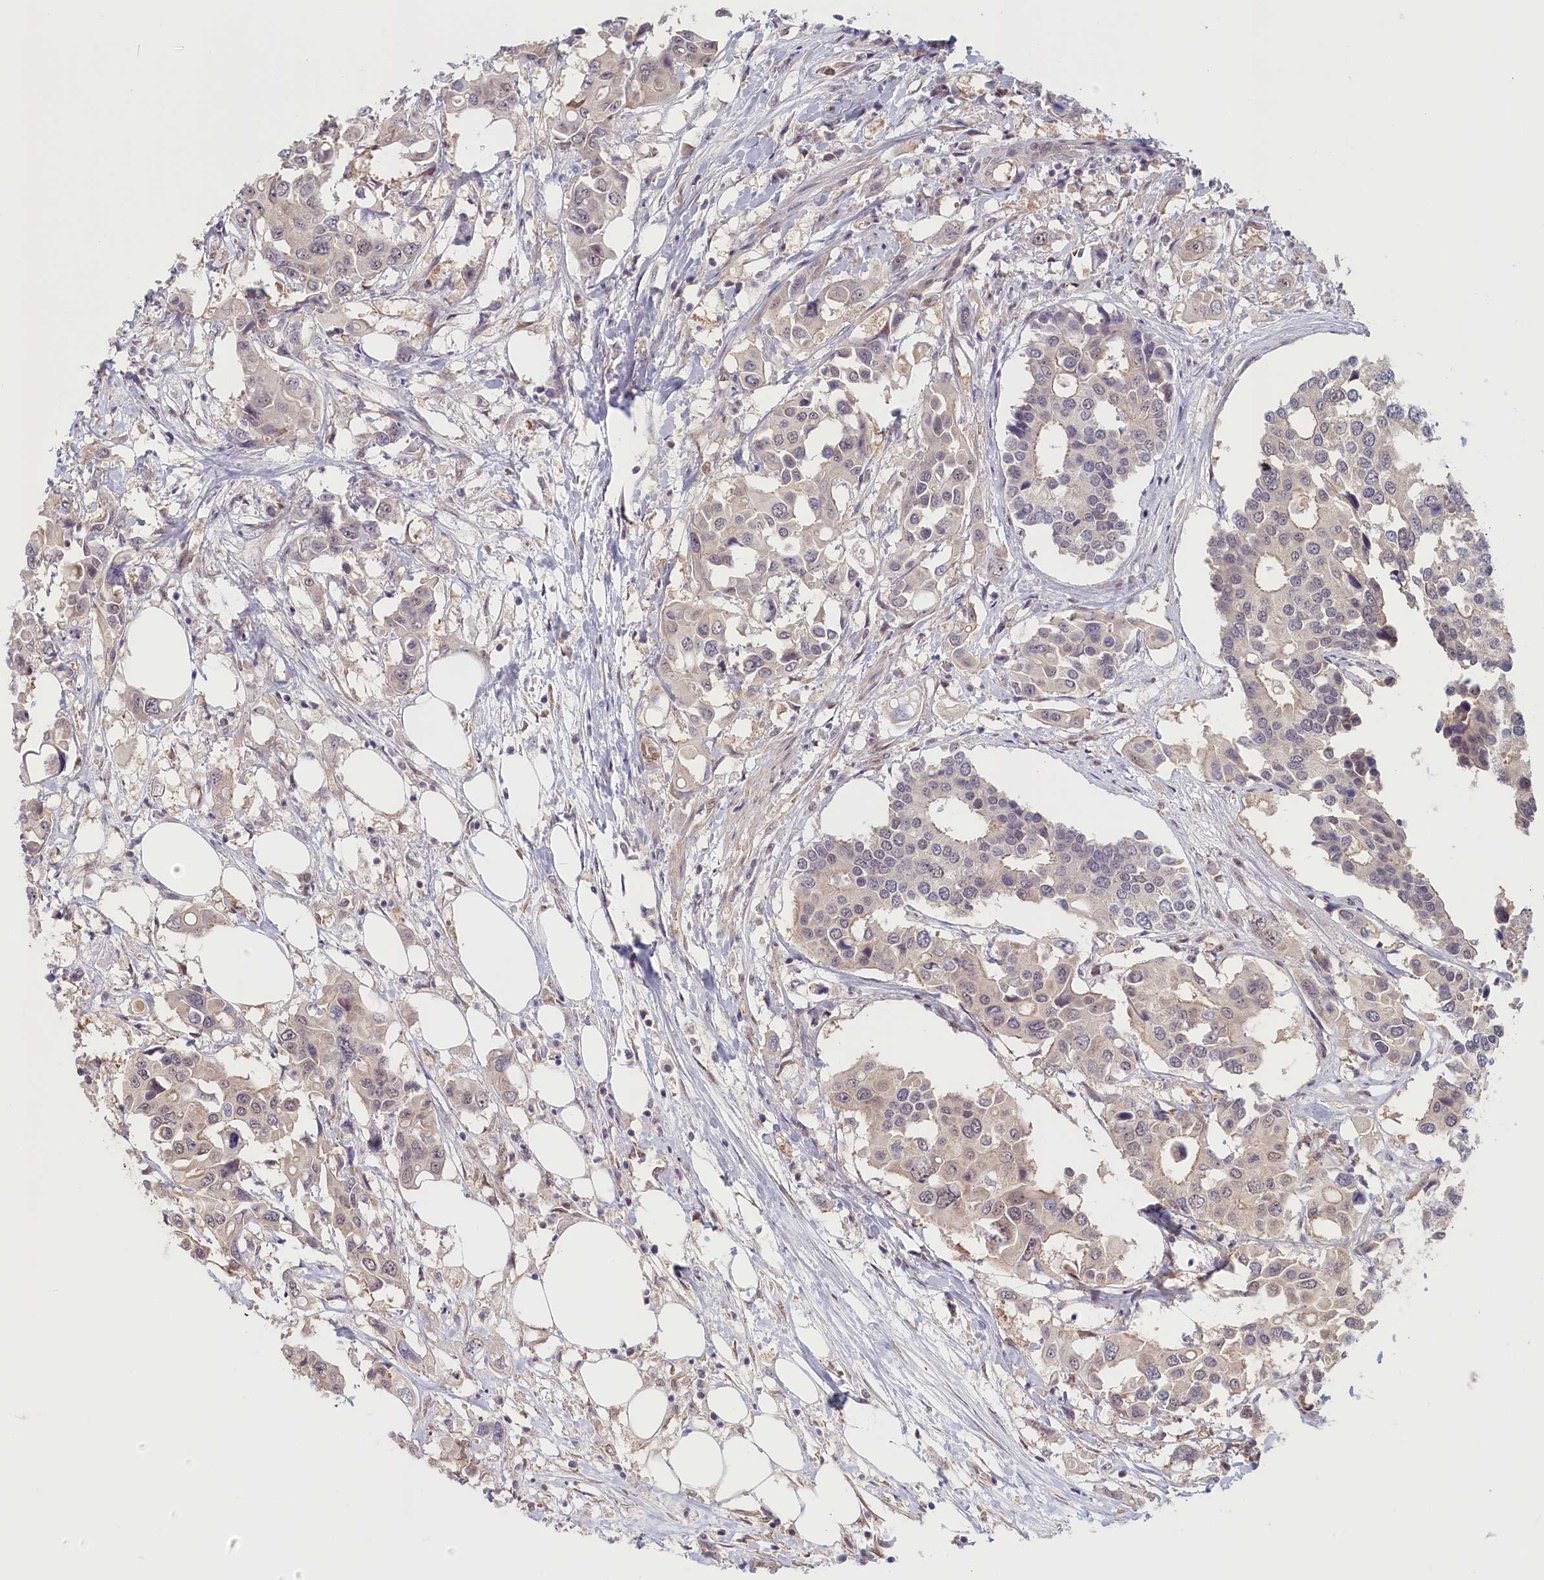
{"staining": {"intensity": "weak", "quantity": "<25%", "location": "nuclear"}, "tissue": "colorectal cancer", "cell_type": "Tumor cells", "image_type": "cancer", "snomed": [{"axis": "morphology", "description": "Adenocarcinoma, NOS"}, {"axis": "topography", "description": "Colon"}], "caption": "The histopathology image demonstrates no staining of tumor cells in colorectal adenocarcinoma. (Stains: DAB (3,3'-diaminobenzidine) IHC with hematoxylin counter stain, Microscopy: brightfield microscopy at high magnification).", "gene": "C19orf44", "patient": {"sex": "male", "age": 77}}